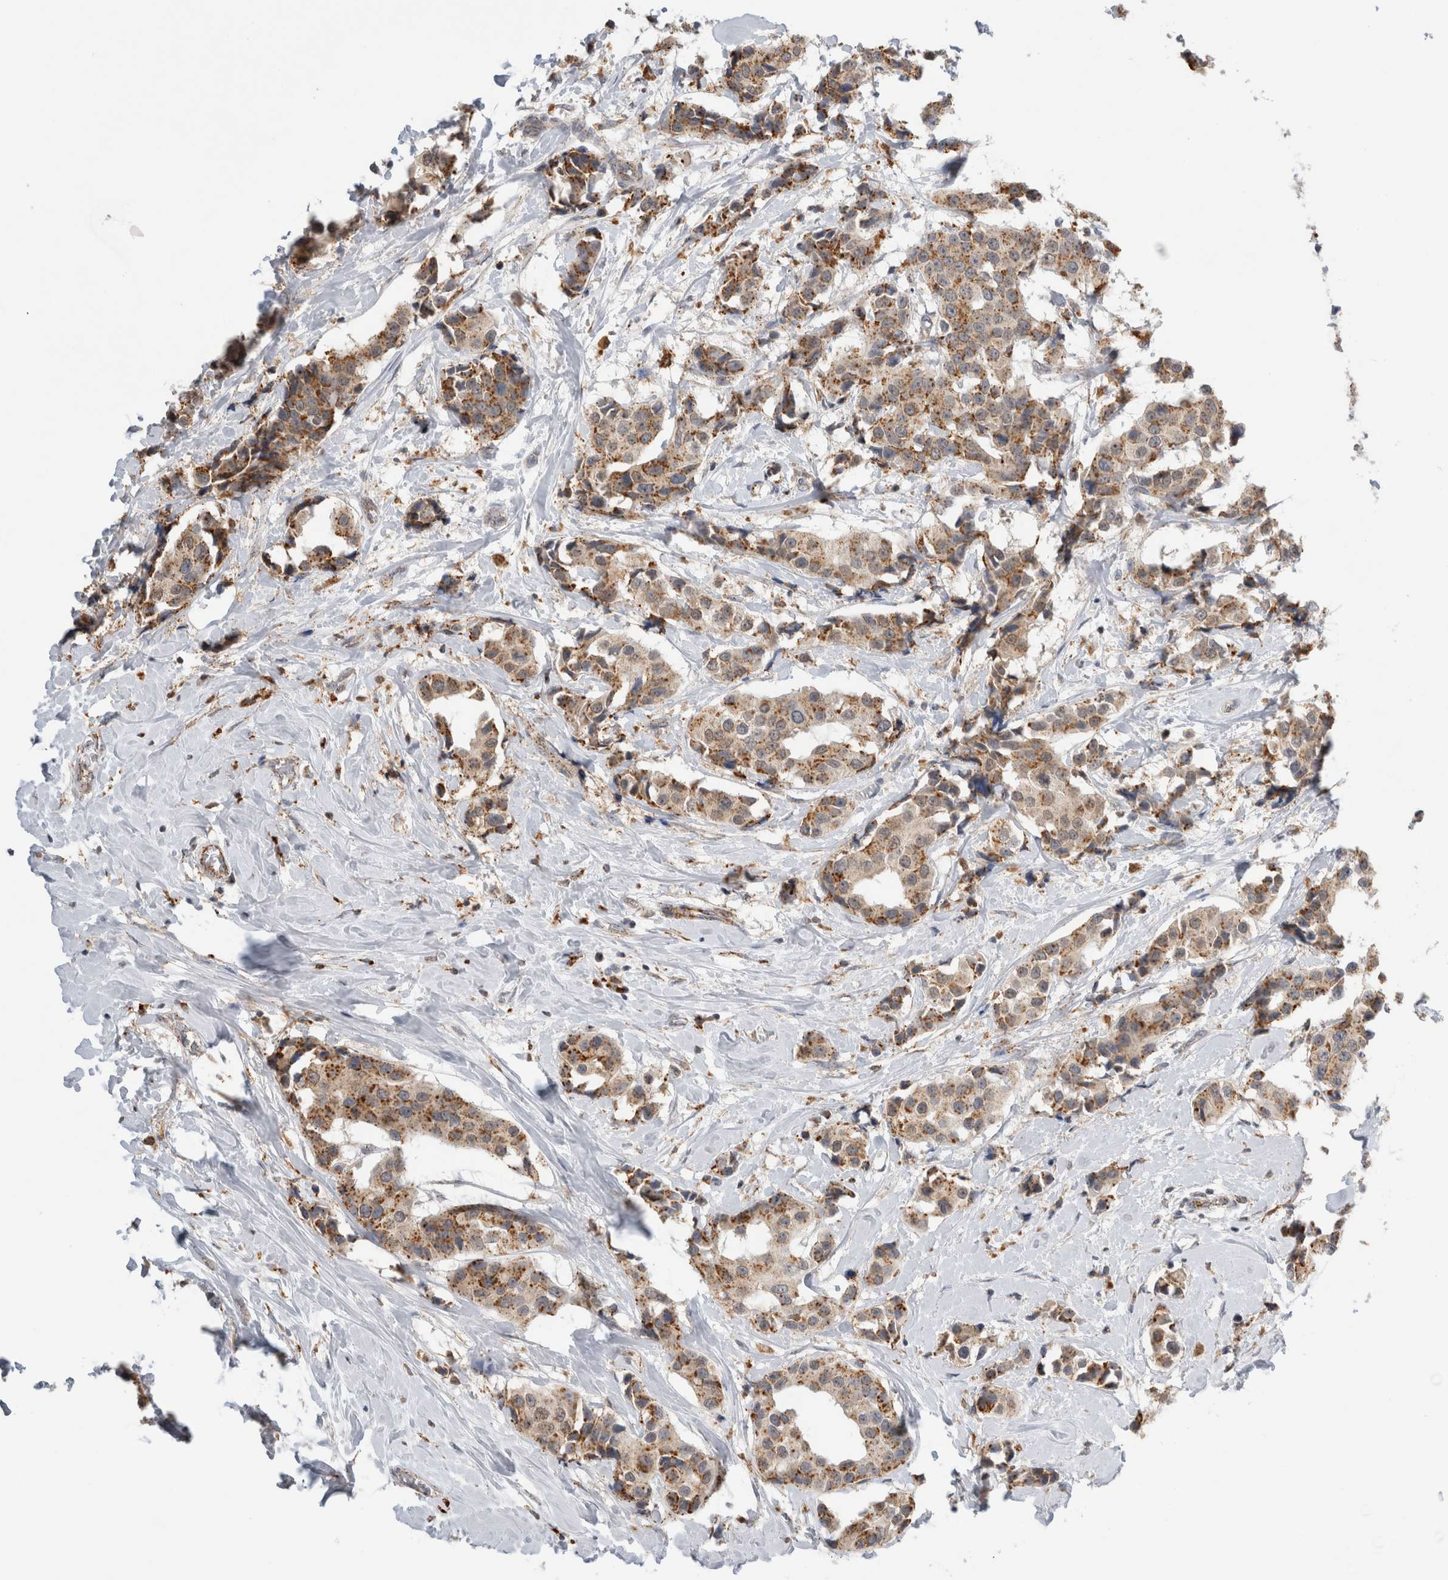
{"staining": {"intensity": "moderate", "quantity": ">75%", "location": "cytoplasmic/membranous"}, "tissue": "breast cancer", "cell_type": "Tumor cells", "image_type": "cancer", "snomed": [{"axis": "morphology", "description": "Normal tissue, NOS"}, {"axis": "morphology", "description": "Duct carcinoma"}, {"axis": "topography", "description": "Breast"}], "caption": "Immunohistochemical staining of breast intraductal carcinoma displays moderate cytoplasmic/membranous protein positivity in approximately >75% of tumor cells.", "gene": "GNS", "patient": {"sex": "female", "age": 39}}